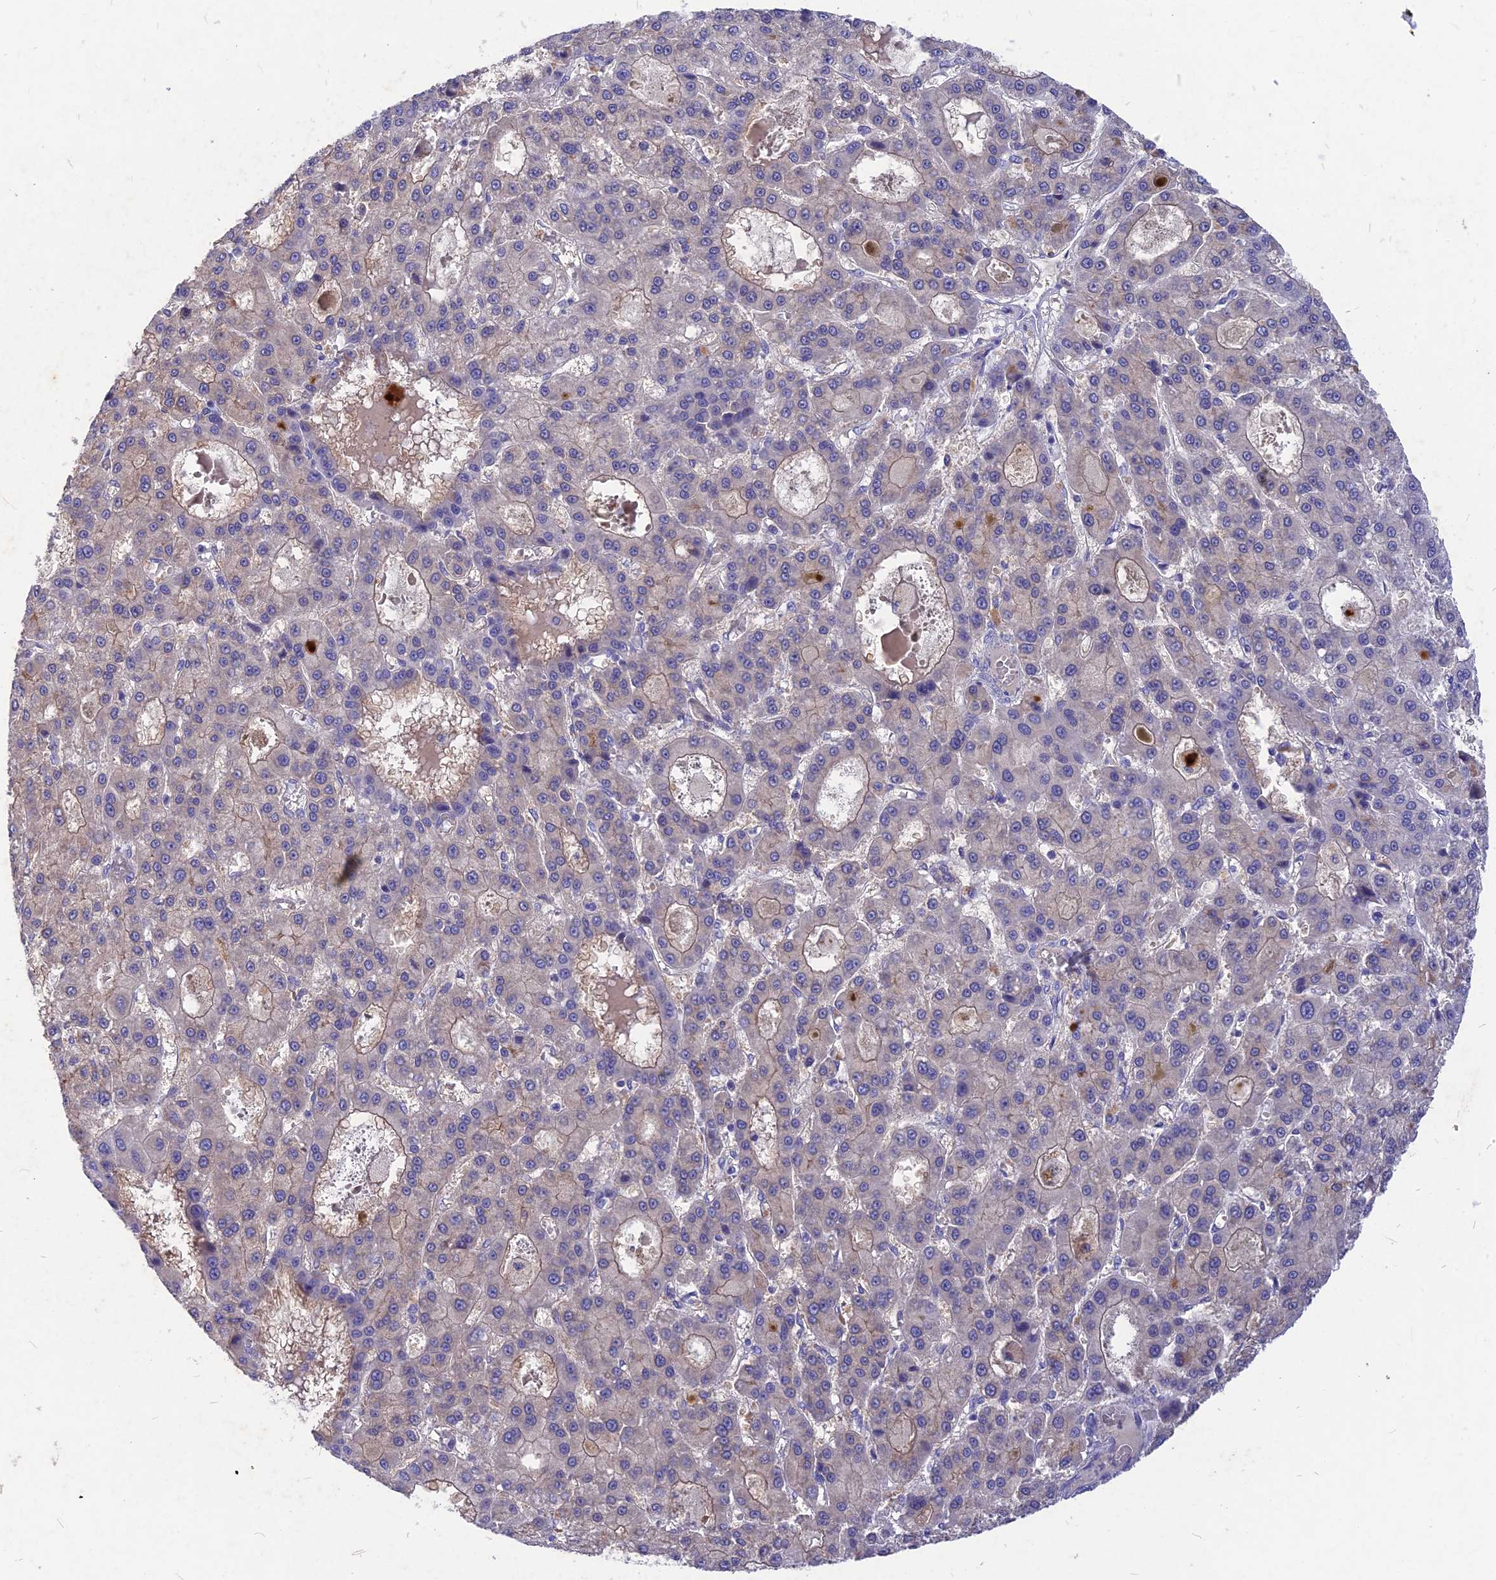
{"staining": {"intensity": "negative", "quantity": "none", "location": "none"}, "tissue": "liver cancer", "cell_type": "Tumor cells", "image_type": "cancer", "snomed": [{"axis": "morphology", "description": "Carcinoma, Hepatocellular, NOS"}, {"axis": "topography", "description": "Liver"}], "caption": "The micrograph reveals no significant expression in tumor cells of liver cancer. (DAB (3,3'-diaminobenzidine) immunohistochemistry (IHC) visualized using brightfield microscopy, high magnification).", "gene": "DEFB119", "patient": {"sex": "male", "age": 70}}